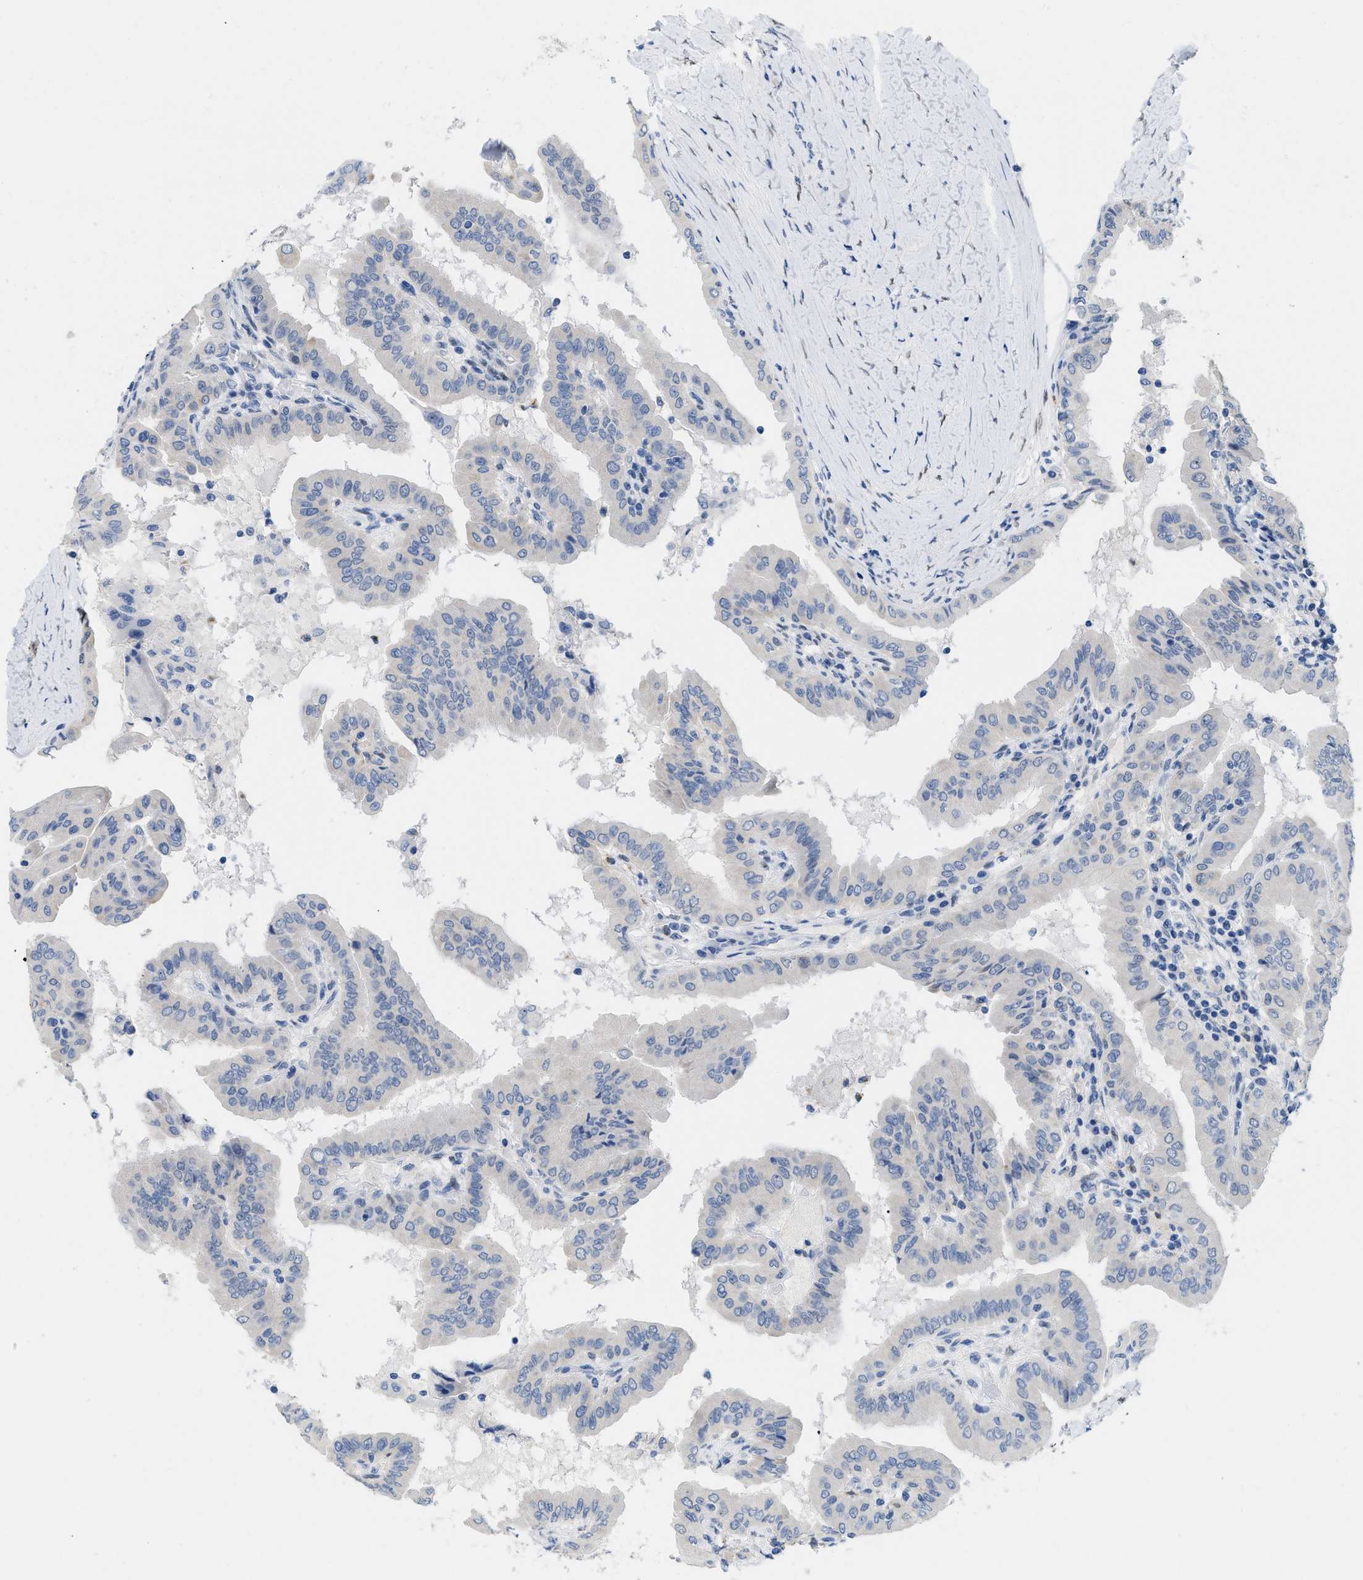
{"staining": {"intensity": "negative", "quantity": "none", "location": "none"}, "tissue": "thyroid cancer", "cell_type": "Tumor cells", "image_type": "cancer", "snomed": [{"axis": "morphology", "description": "Papillary adenocarcinoma, NOS"}, {"axis": "topography", "description": "Thyroid gland"}], "caption": "DAB immunohistochemical staining of thyroid cancer demonstrates no significant staining in tumor cells.", "gene": "NFIX", "patient": {"sex": "male", "age": 33}}